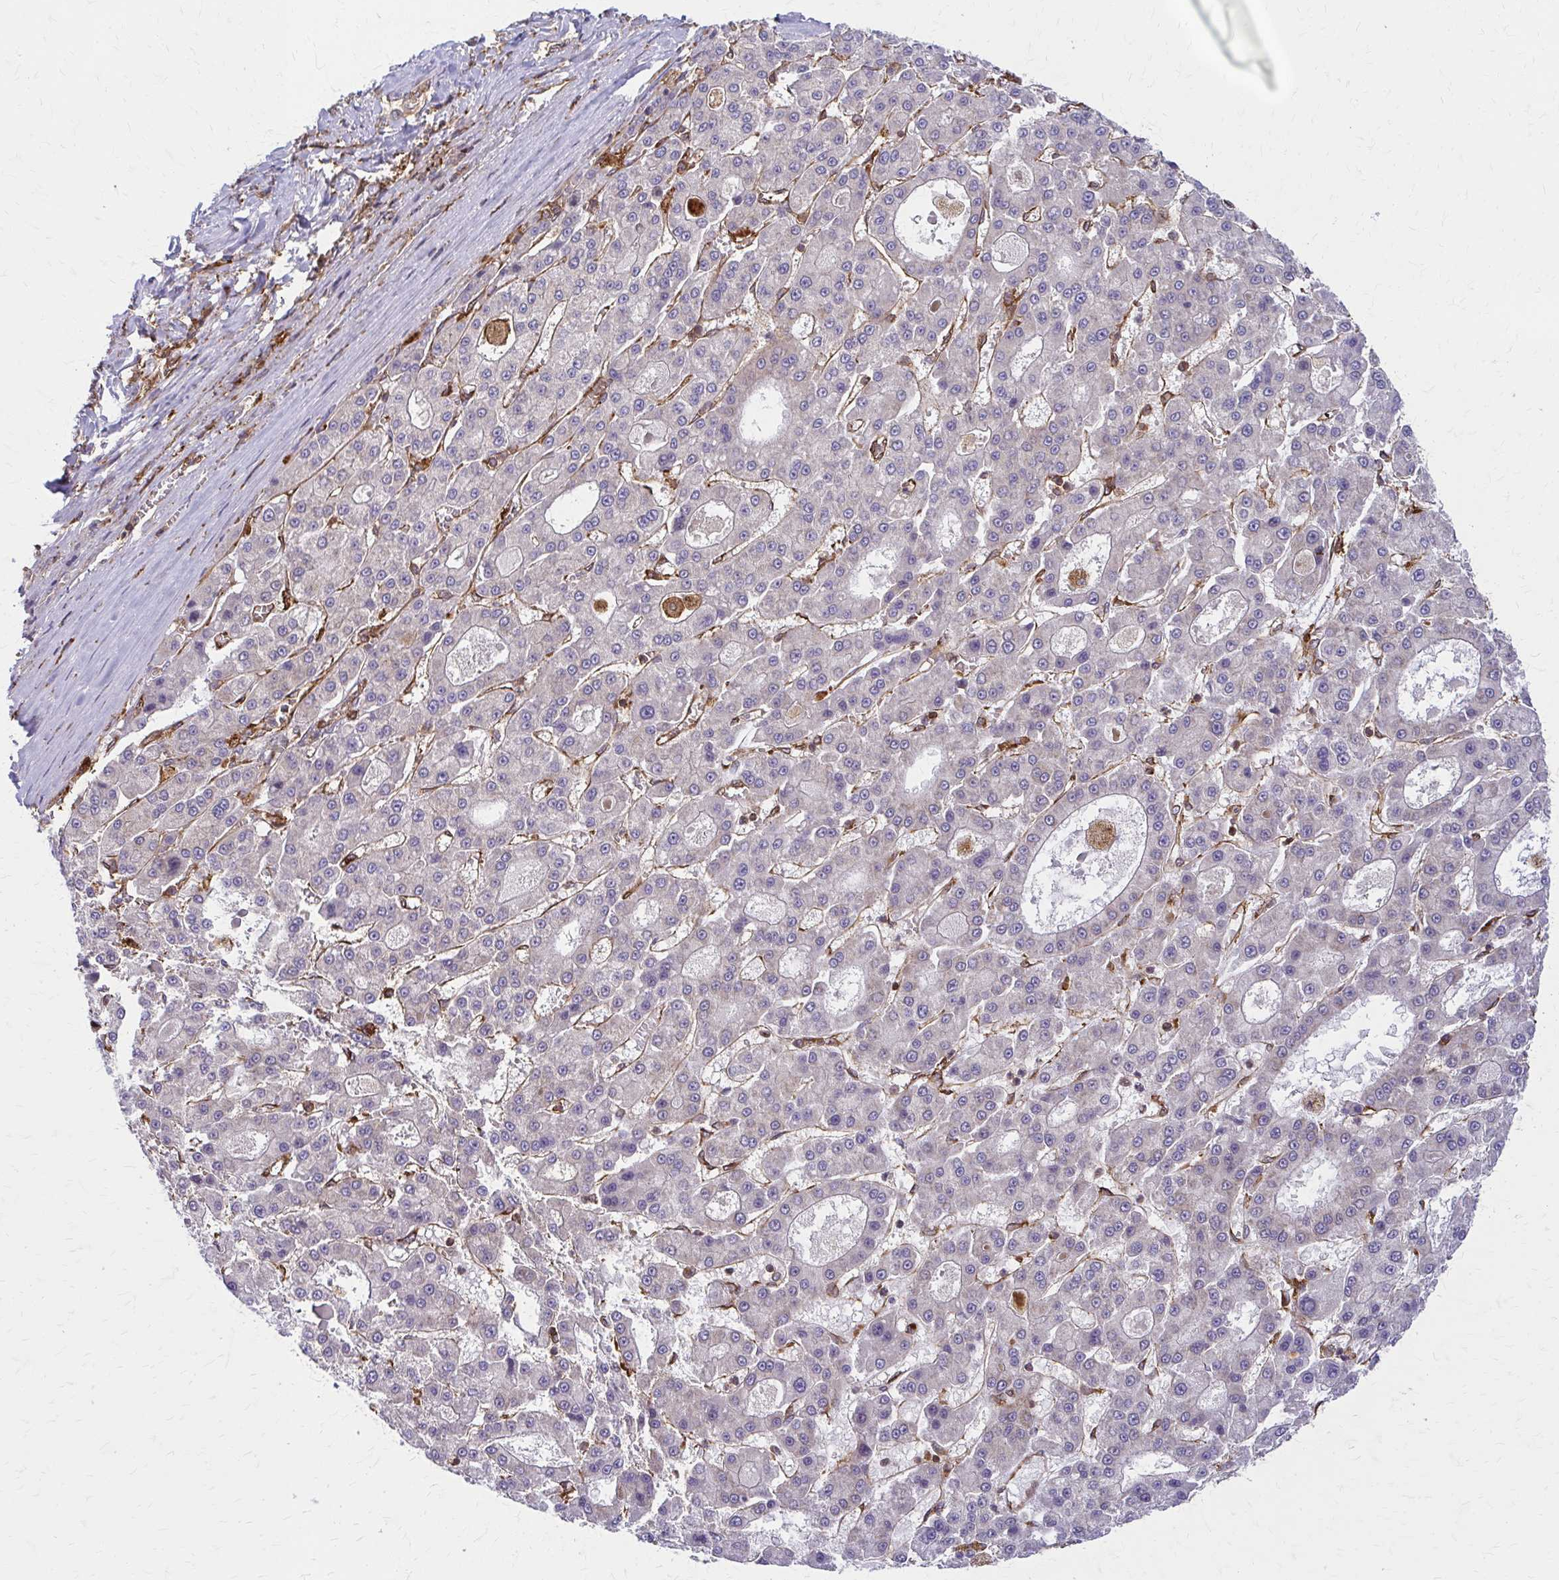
{"staining": {"intensity": "negative", "quantity": "none", "location": "none"}, "tissue": "liver cancer", "cell_type": "Tumor cells", "image_type": "cancer", "snomed": [{"axis": "morphology", "description": "Carcinoma, Hepatocellular, NOS"}, {"axis": "topography", "description": "Liver"}], "caption": "The micrograph demonstrates no staining of tumor cells in liver cancer. (Stains: DAB (3,3'-diaminobenzidine) immunohistochemistry (IHC) with hematoxylin counter stain, Microscopy: brightfield microscopy at high magnification).", "gene": "WASF2", "patient": {"sex": "male", "age": 70}}